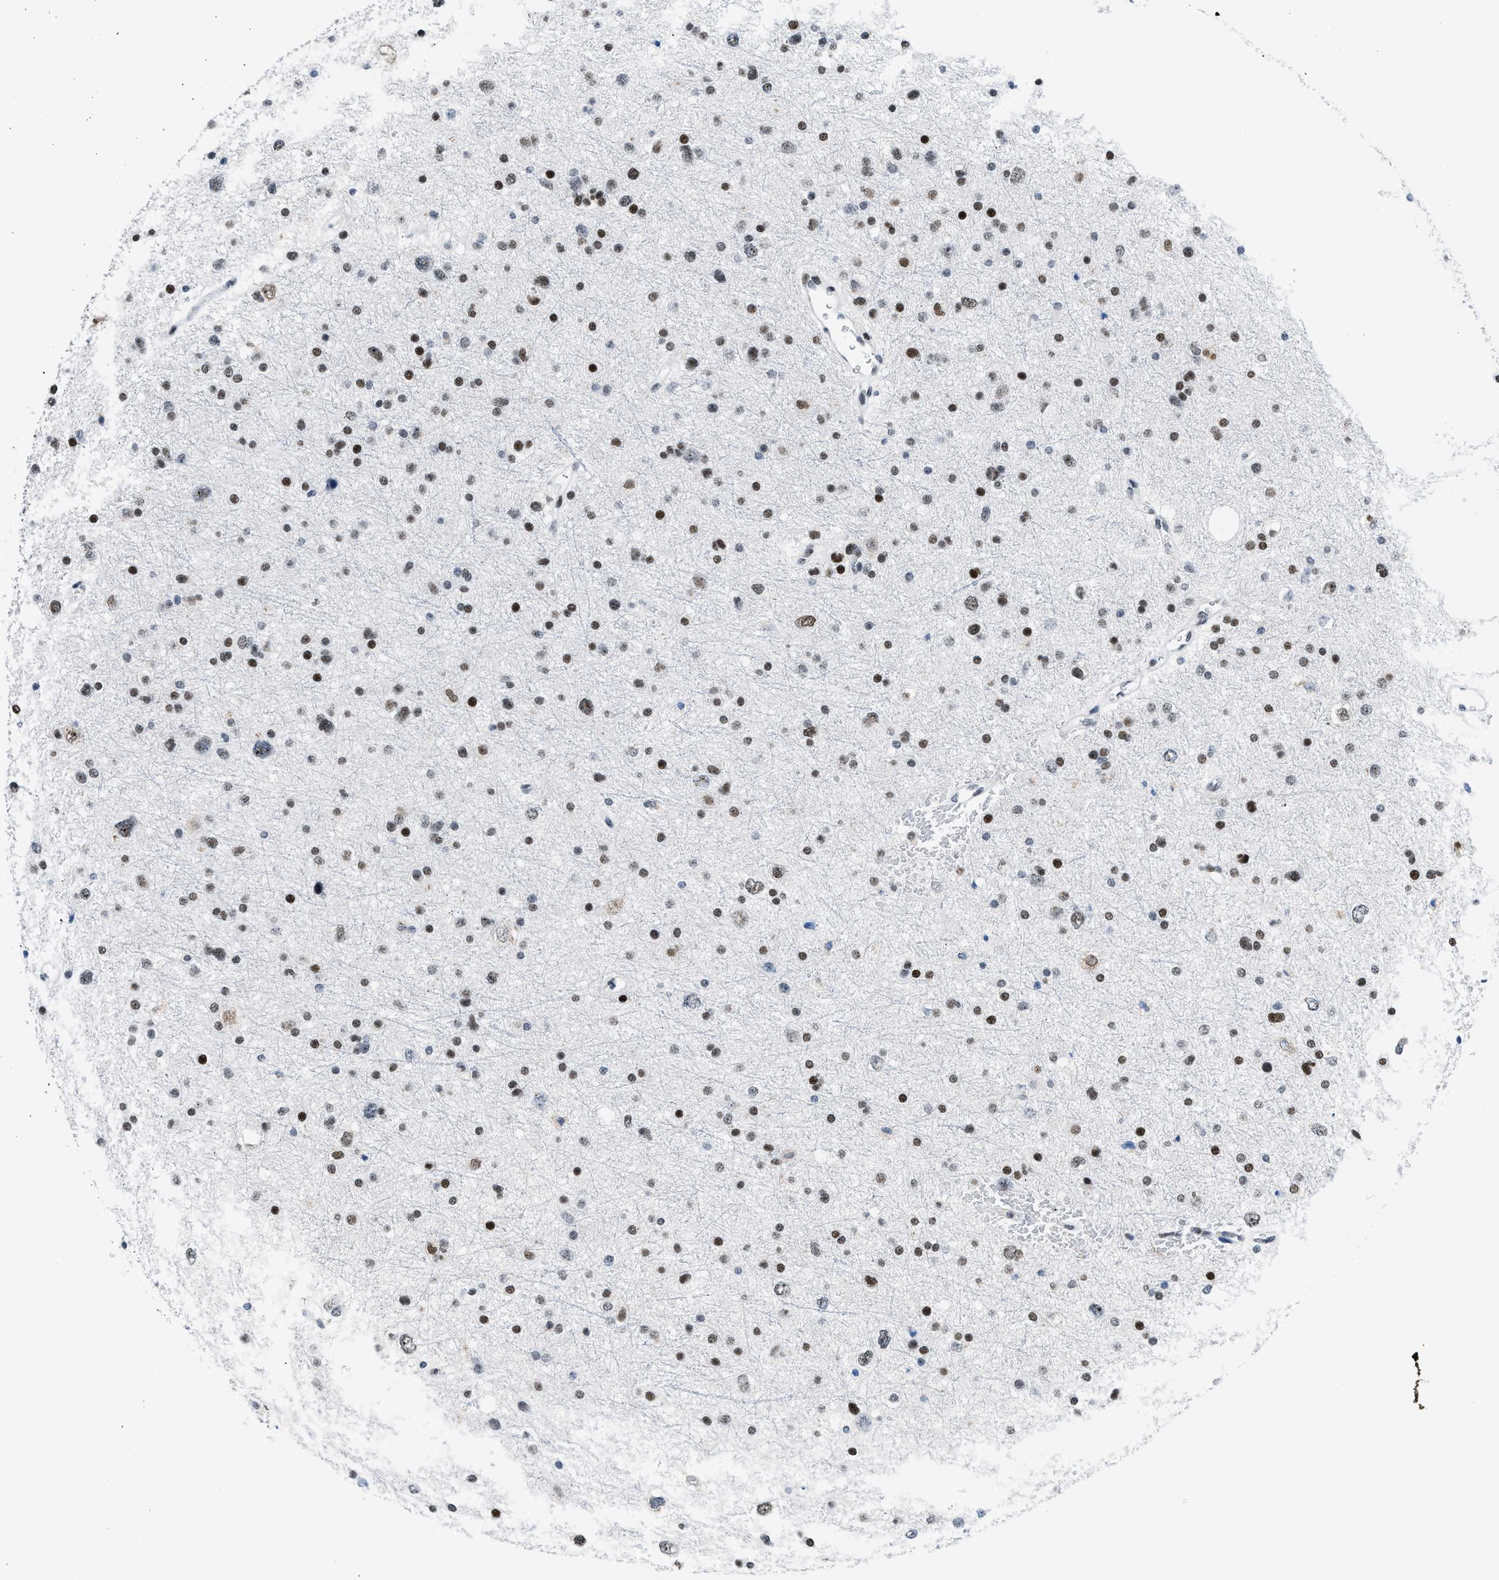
{"staining": {"intensity": "moderate", "quantity": ">75%", "location": "nuclear"}, "tissue": "glioma", "cell_type": "Tumor cells", "image_type": "cancer", "snomed": [{"axis": "morphology", "description": "Glioma, malignant, Low grade"}, {"axis": "topography", "description": "Brain"}], "caption": "There is medium levels of moderate nuclear positivity in tumor cells of glioma, as demonstrated by immunohistochemical staining (brown color).", "gene": "TERF2IP", "patient": {"sex": "female", "age": 37}}